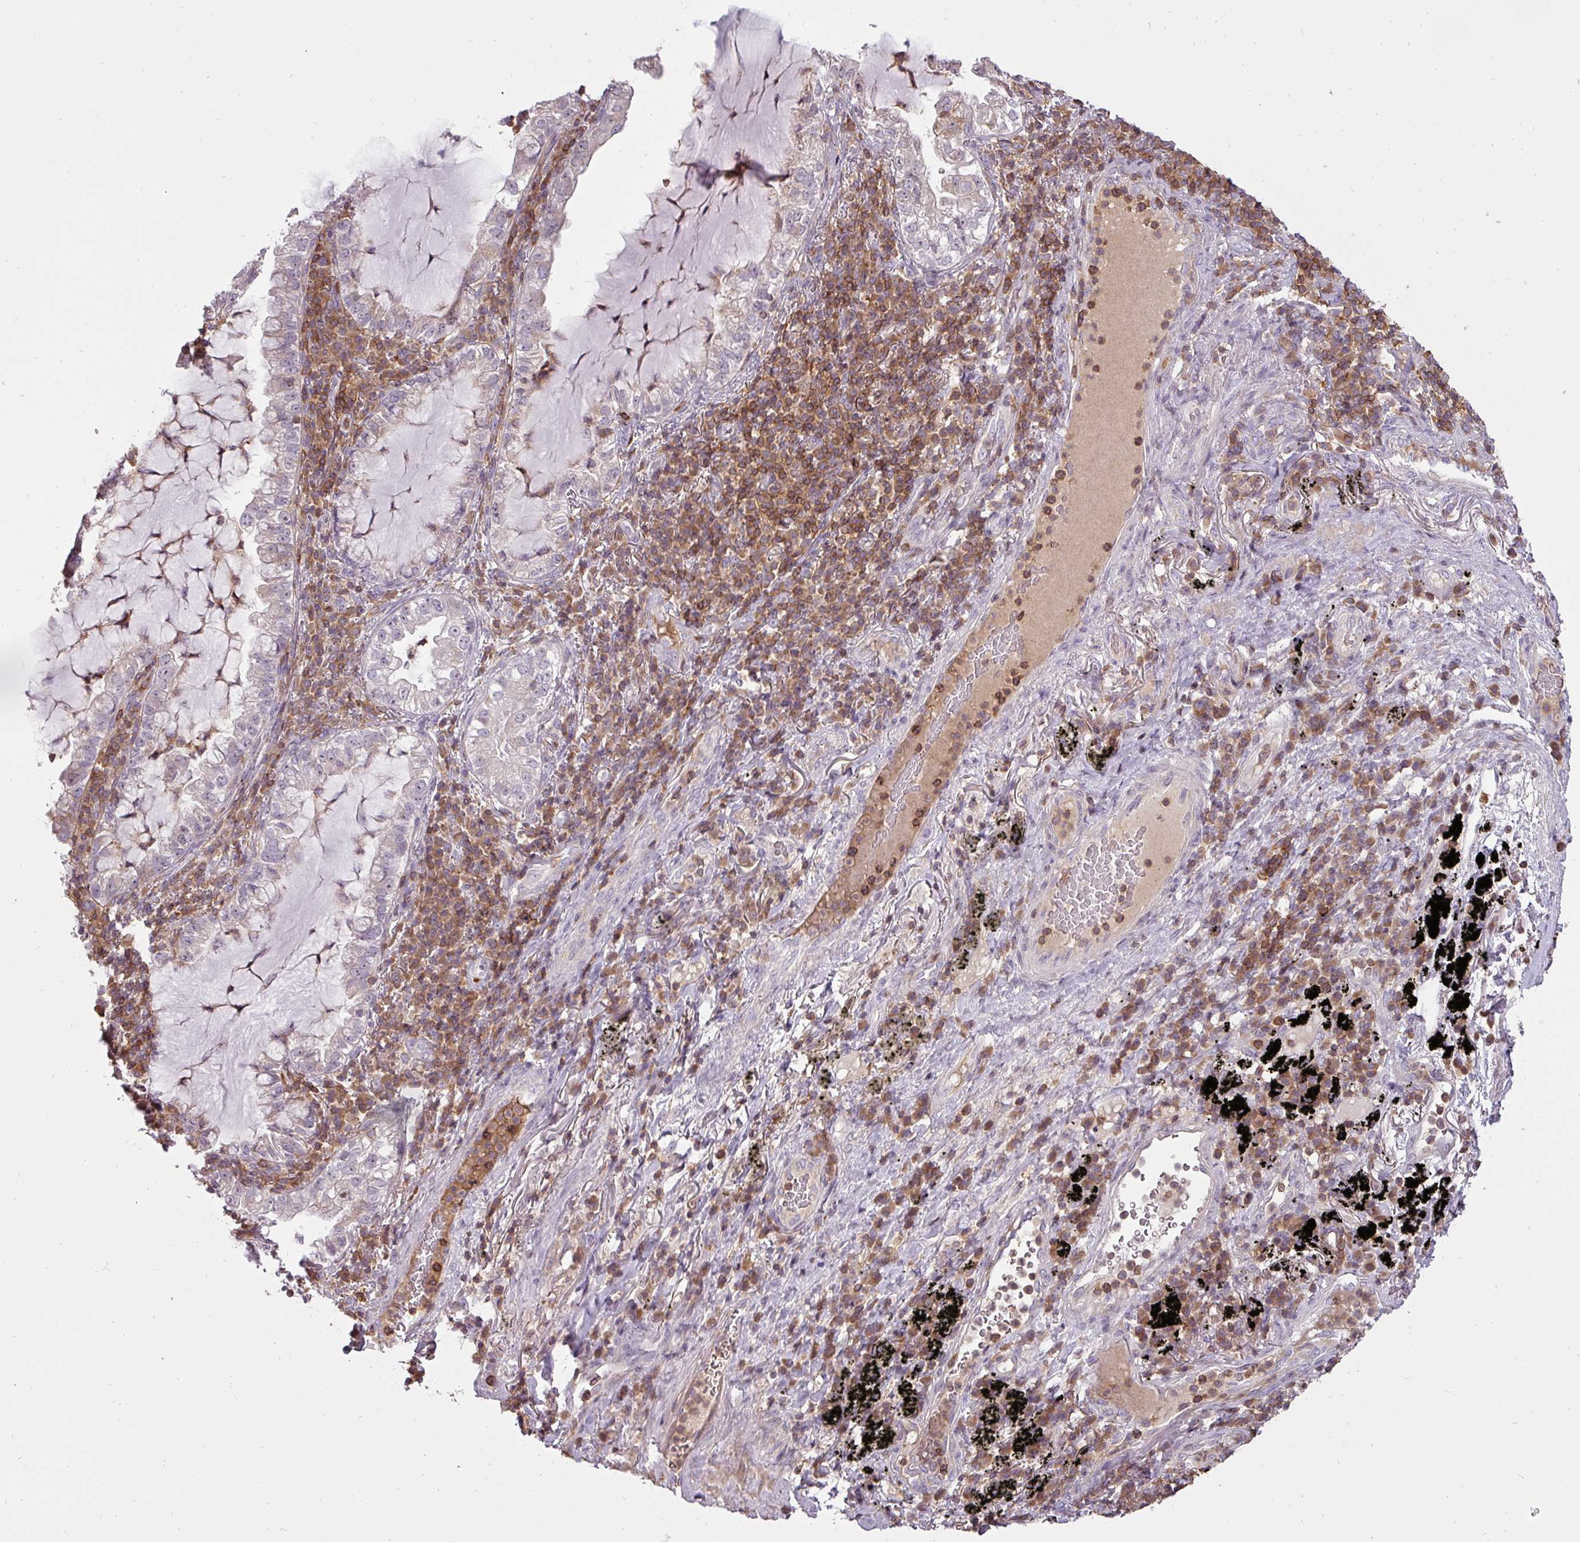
{"staining": {"intensity": "weak", "quantity": "<25%", "location": "cytoplasmic/membranous"}, "tissue": "lung cancer", "cell_type": "Tumor cells", "image_type": "cancer", "snomed": [{"axis": "morphology", "description": "Adenocarcinoma, NOS"}, {"axis": "topography", "description": "Lung"}], "caption": "A histopathology image of human lung cancer is negative for staining in tumor cells.", "gene": "STK4", "patient": {"sex": "female", "age": 73}}